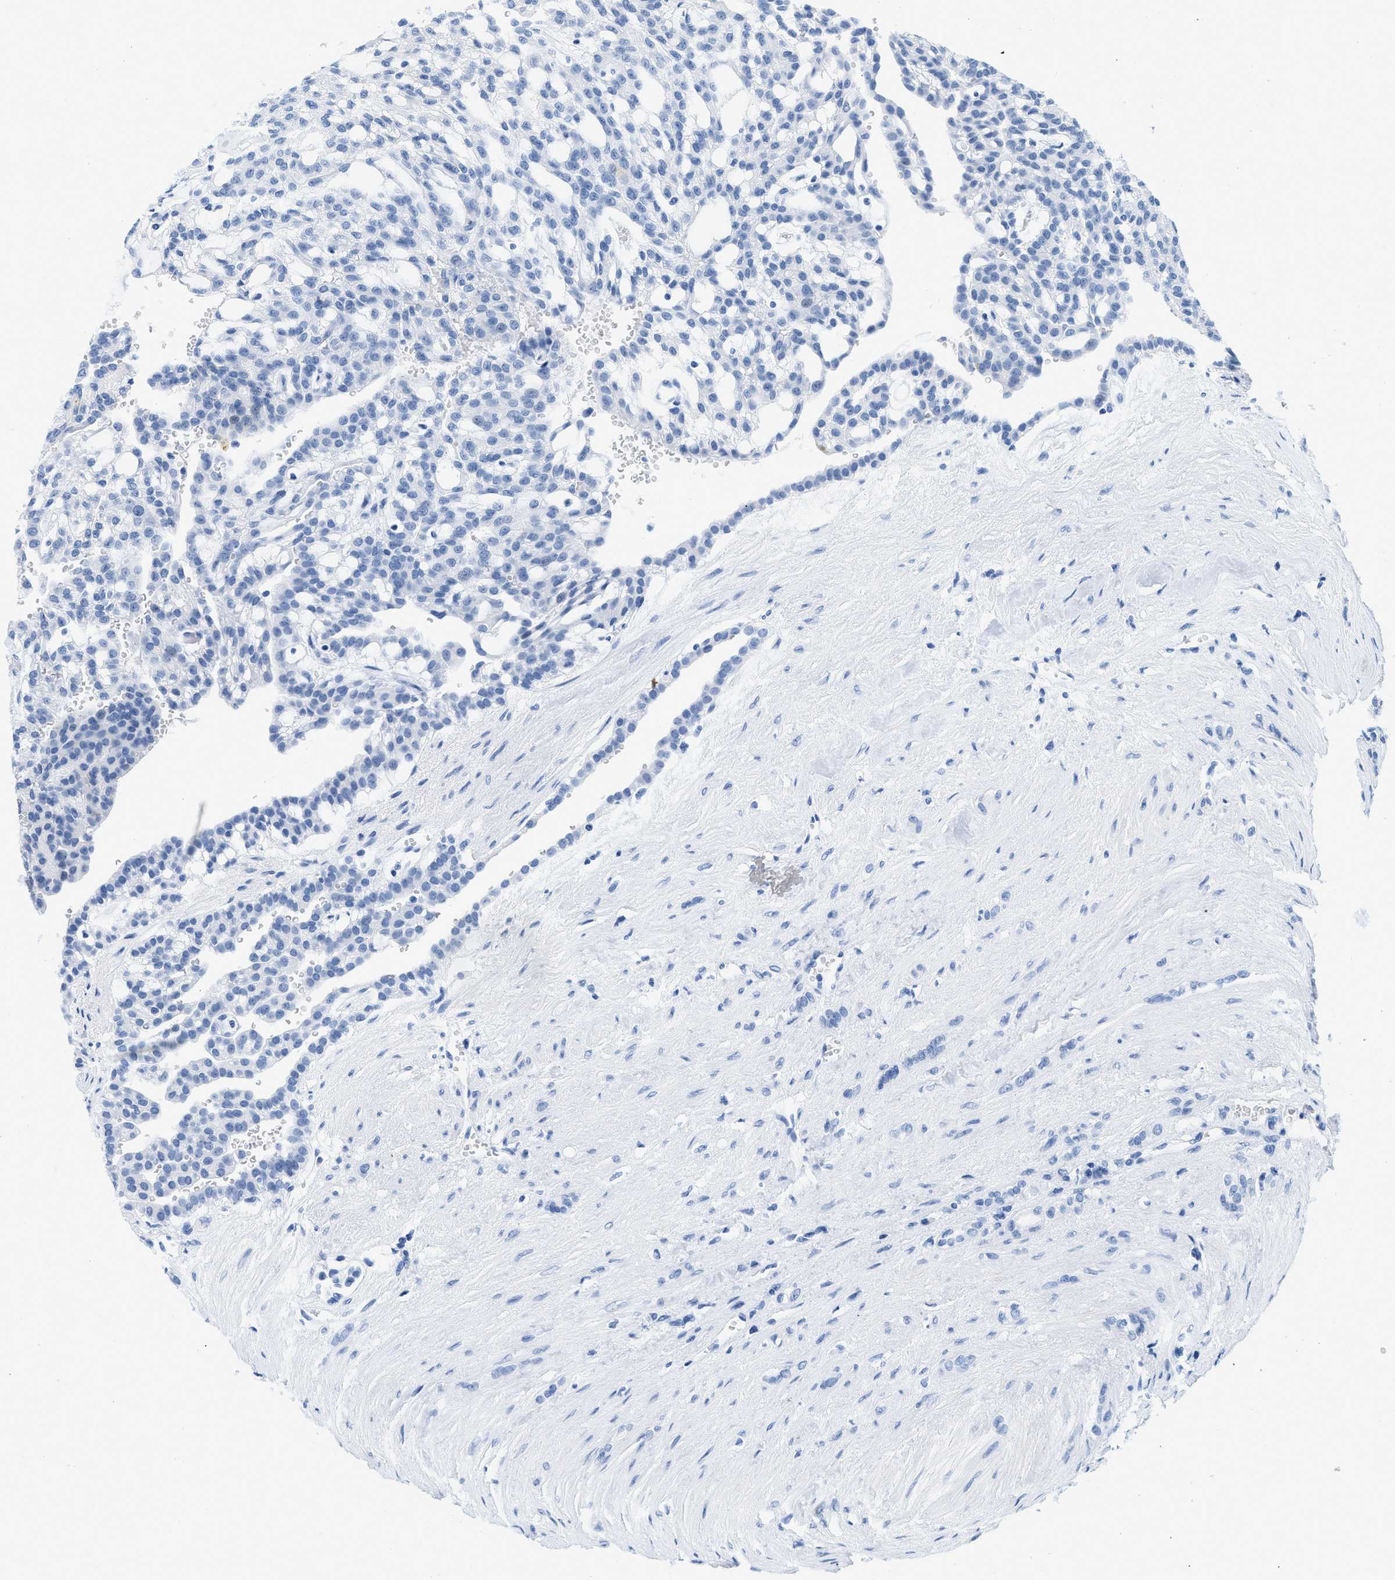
{"staining": {"intensity": "negative", "quantity": "none", "location": "none"}, "tissue": "renal cancer", "cell_type": "Tumor cells", "image_type": "cancer", "snomed": [{"axis": "morphology", "description": "Adenocarcinoma, NOS"}, {"axis": "topography", "description": "Kidney"}], "caption": "Immunohistochemical staining of adenocarcinoma (renal) exhibits no significant positivity in tumor cells. (DAB (3,3'-diaminobenzidine) immunohistochemistry (IHC), high magnification).", "gene": "GSN", "patient": {"sex": "male", "age": 63}}